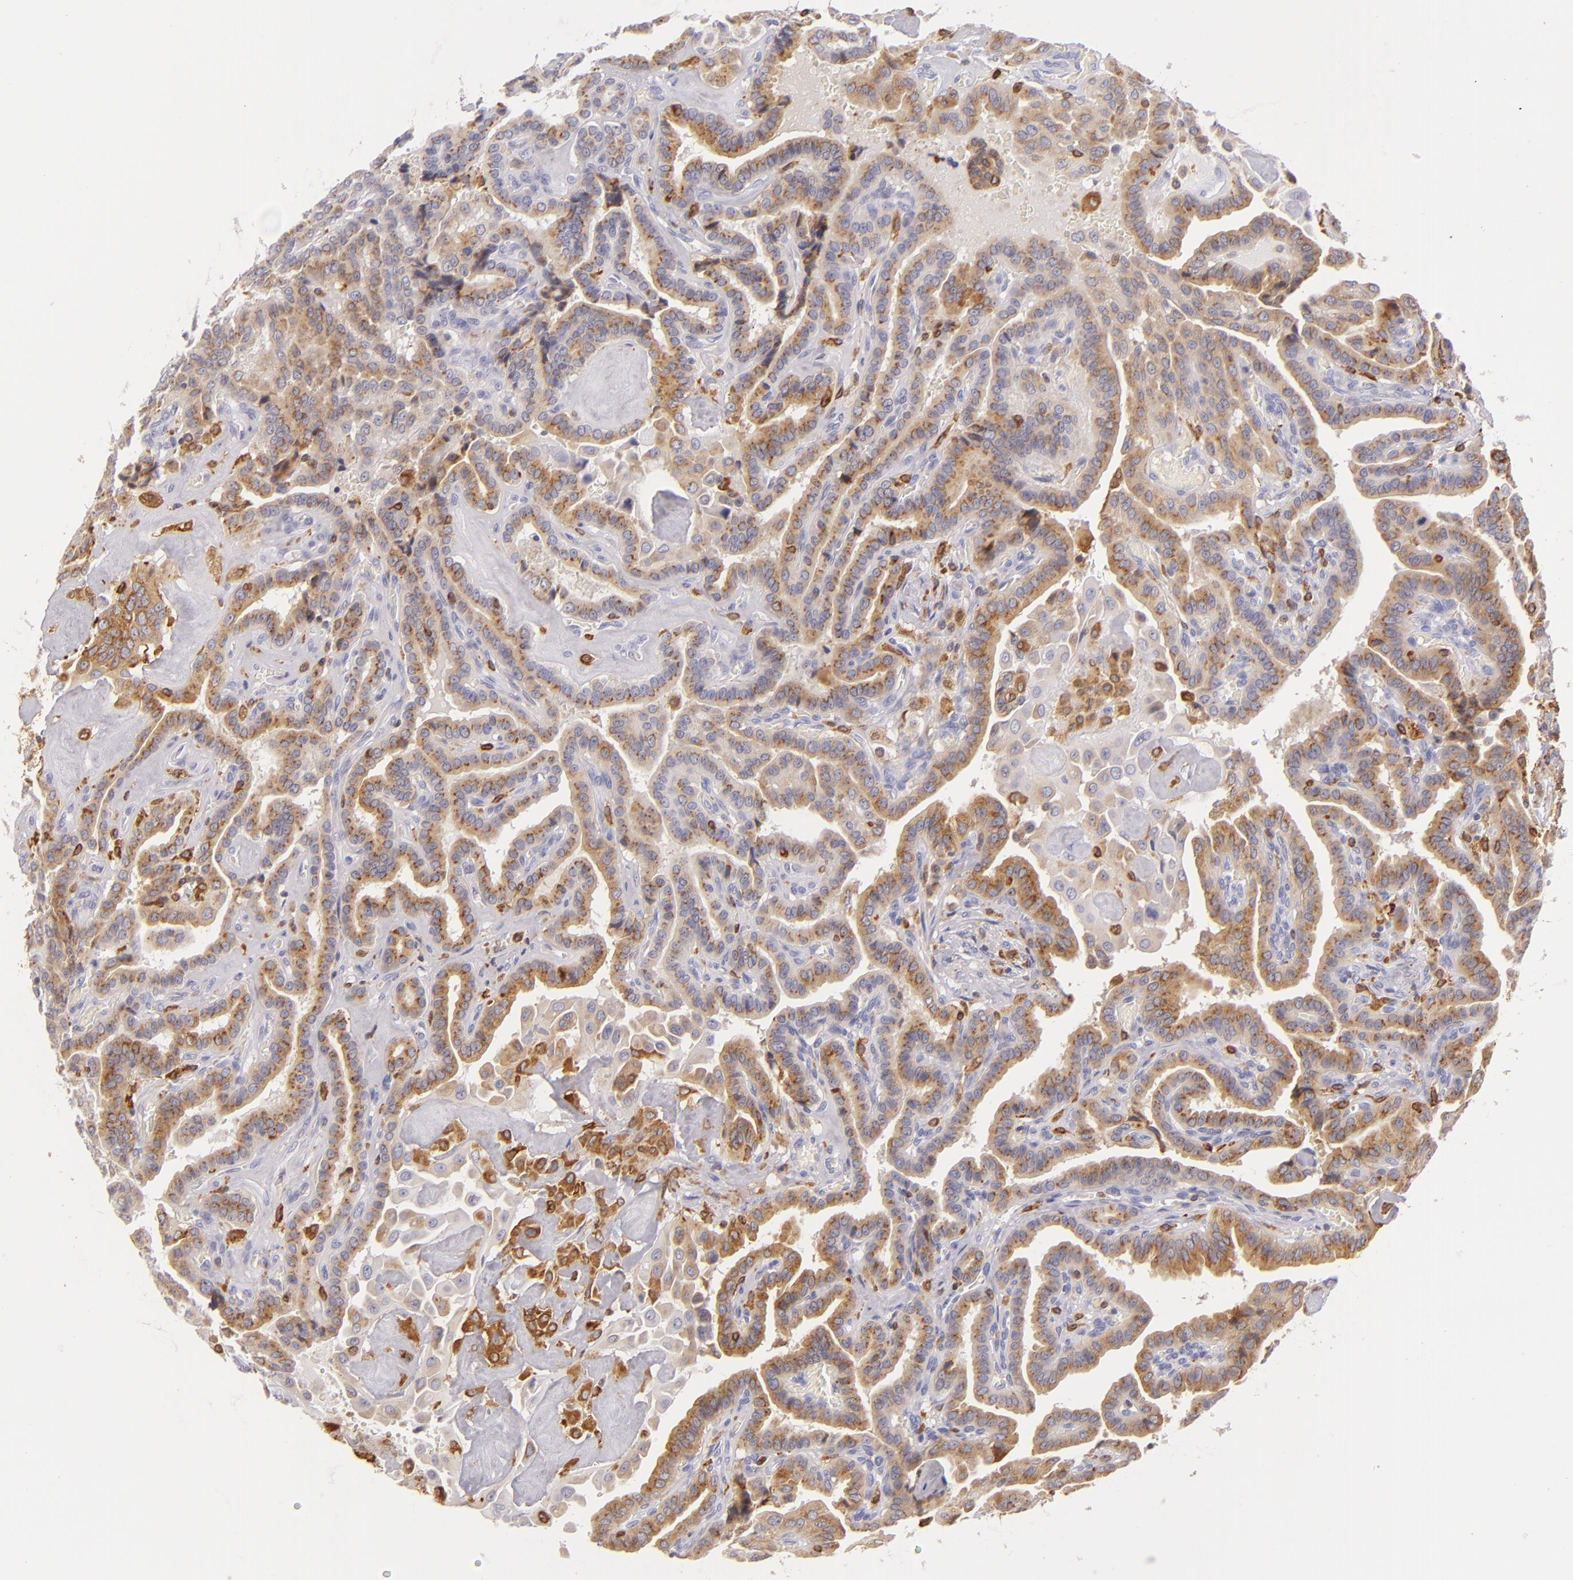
{"staining": {"intensity": "moderate", "quantity": "25%-75%", "location": "cytoplasmic/membranous"}, "tissue": "thyroid cancer", "cell_type": "Tumor cells", "image_type": "cancer", "snomed": [{"axis": "morphology", "description": "Papillary adenocarcinoma, NOS"}, {"axis": "topography", "description": "Thyroid gland"}], "caption": "This histopathology image displays thyroid cancer (papillary adenocarcinoma) stained with IHC to label a protein in brown. The cytoplasmic/membranous of tumor cells show moderate positivity for the protein. Nuclei are counter-stained blue.", "gene": "CD74", "patient": {"sex": "male", "age": 87}}